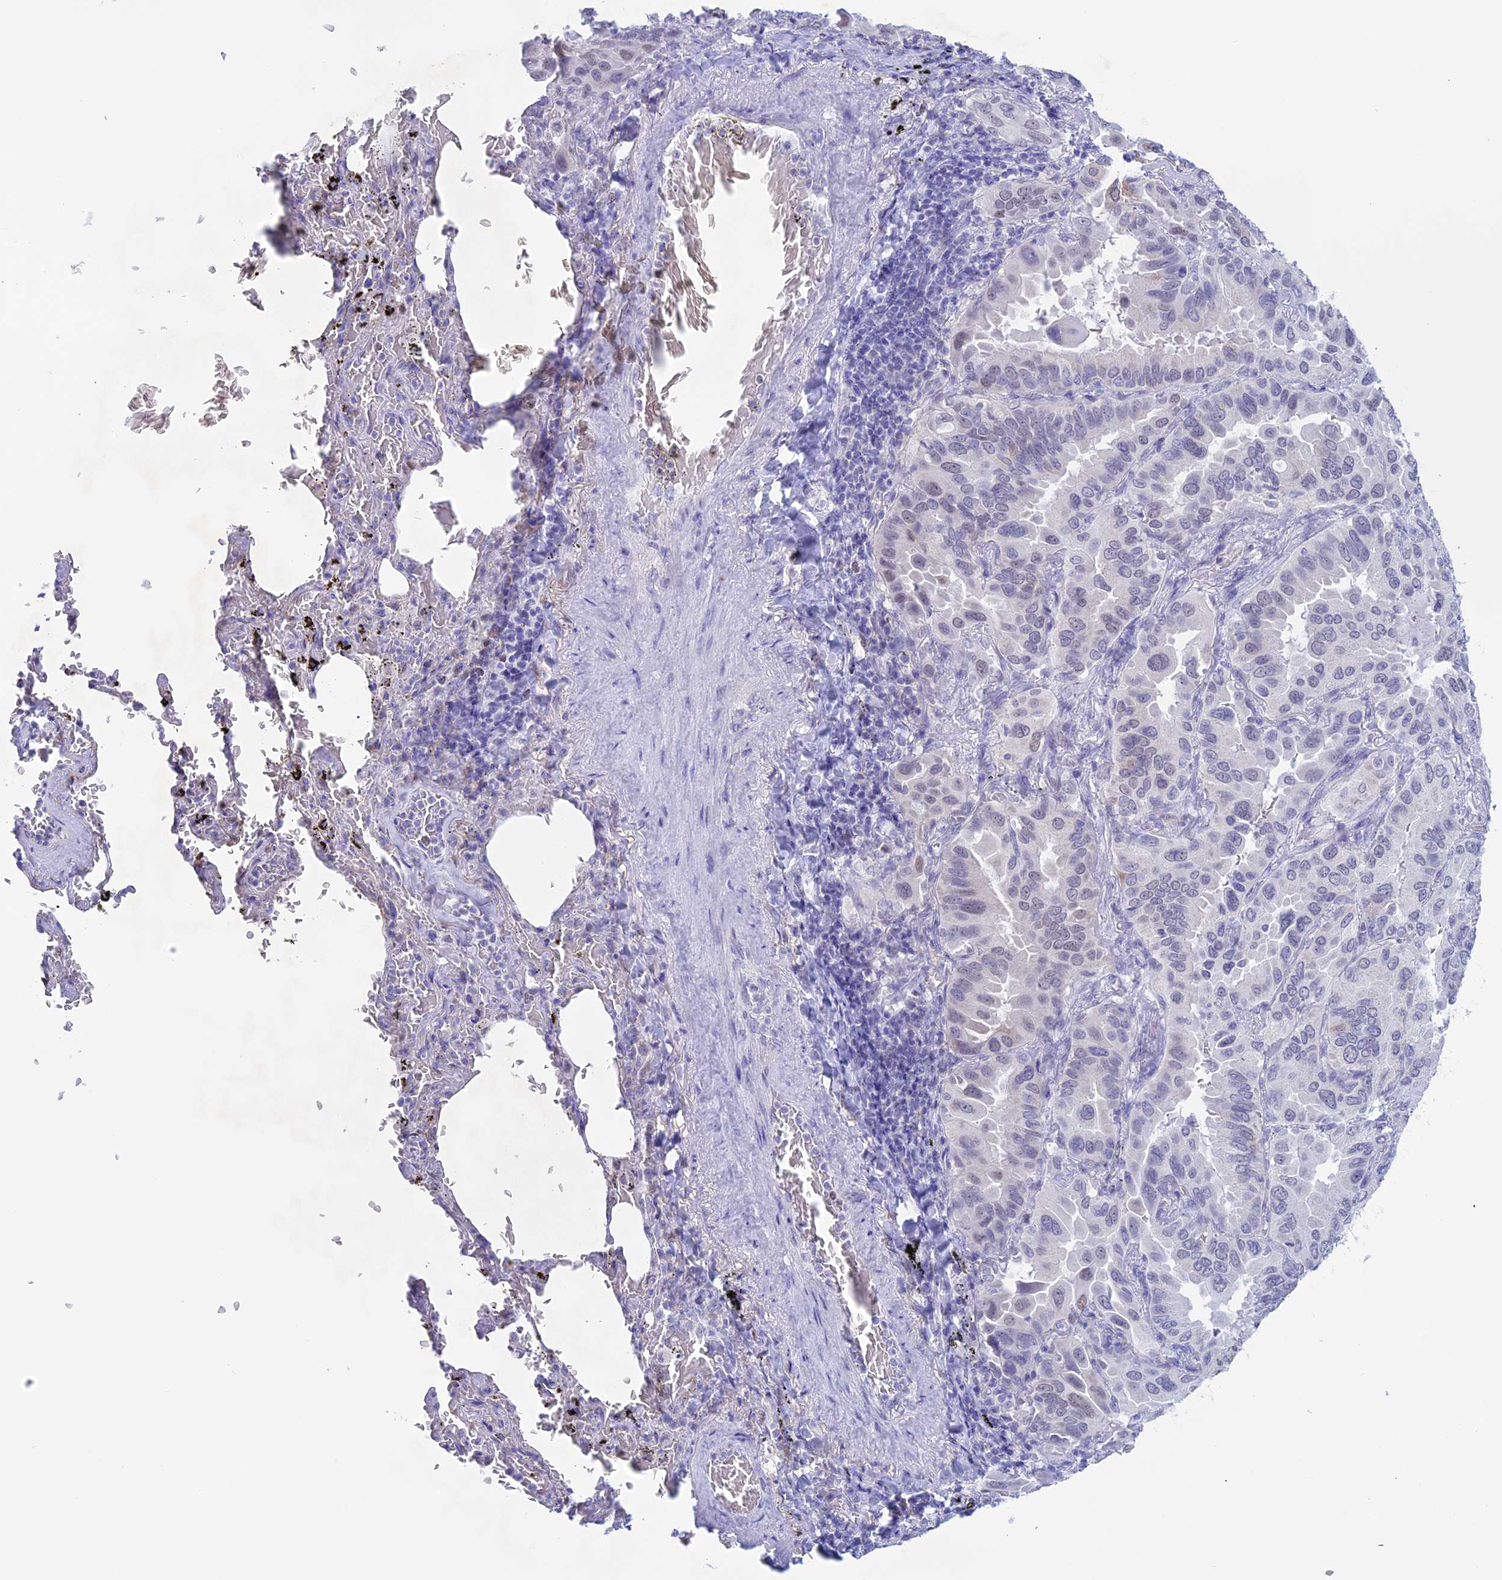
{"staining": {"intensity": "negative", "quantity": "none", "location": "none"}, "tissue": "lung cancer", "cell_type": "Tumor cells", "image_type": "cancer", "snomed": [{"axis": "morphology", "description": "Adenocarcinoma, NOS"}, {"axis": "topography", "description": "Lung"}], "caption": "High magnification brightfield microscopy of lung cancer stained with DAB (brown) and counterstained with hematoxylin (blue): tumor cells show no significant expression. (DAB IHC, high magnification).", "gene": "LHFPL2", "patient": {"sex": "male", "age": 64}}